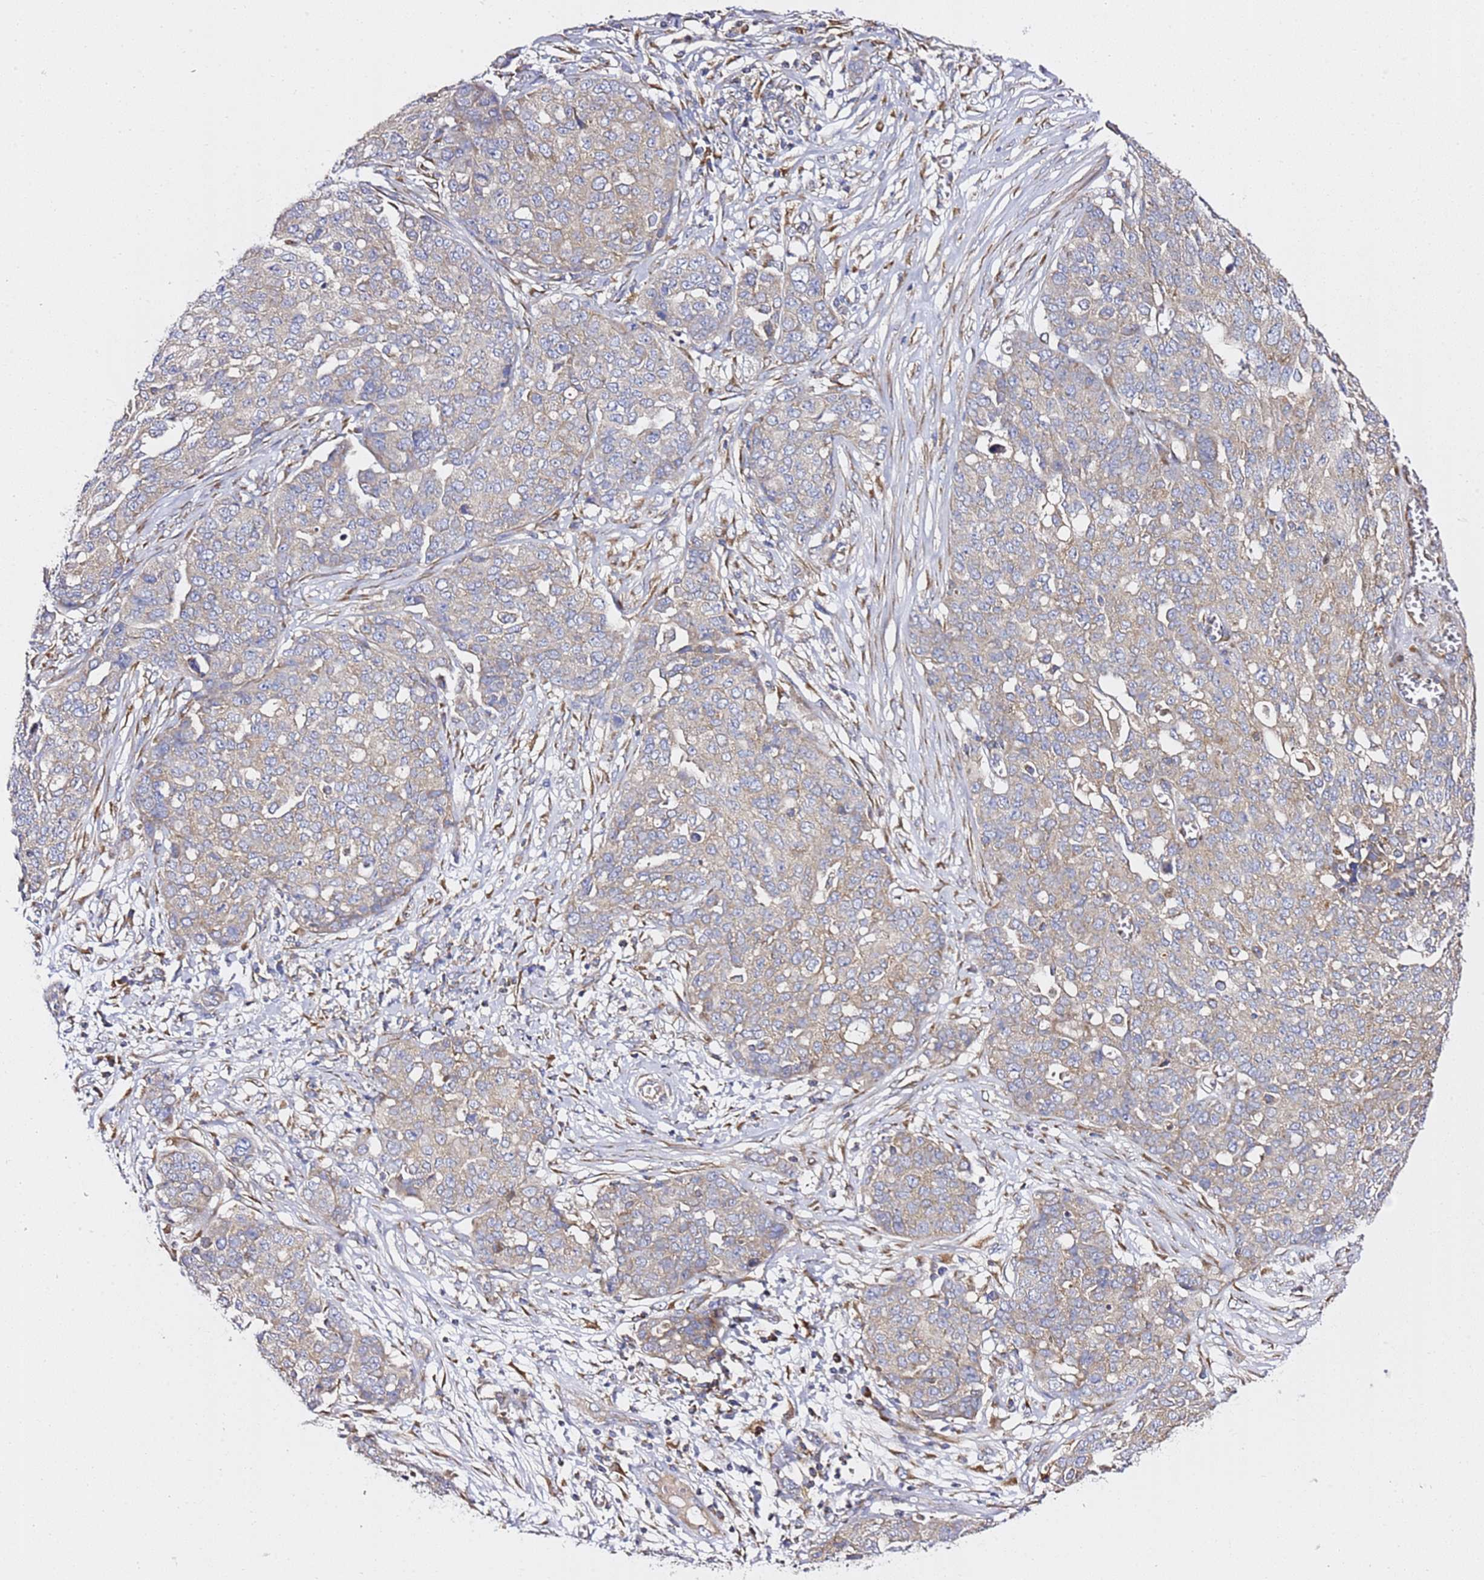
{"staining": {"intensity": "weak", "quantity": "<25%", "location": "cytoplasmic/membranous"}, "tissue": "ovarian cancer", "cell_type": "Tumor cells", "image_type": "cancer", "snomed": [{"axis": "morphology", "description": "Cystadenocarcinoma, serous, NOS"}, {"axis": "topography", "description": "Soft tissue"}, {"axis": "topography", "description": "Ovary"}], "caption": "Protein analysis of ovarian cancer demonstrates no significant positivity in tumor cells.", "gene": "C19orf12", "patient": {"sex": "female", "age": 57}}